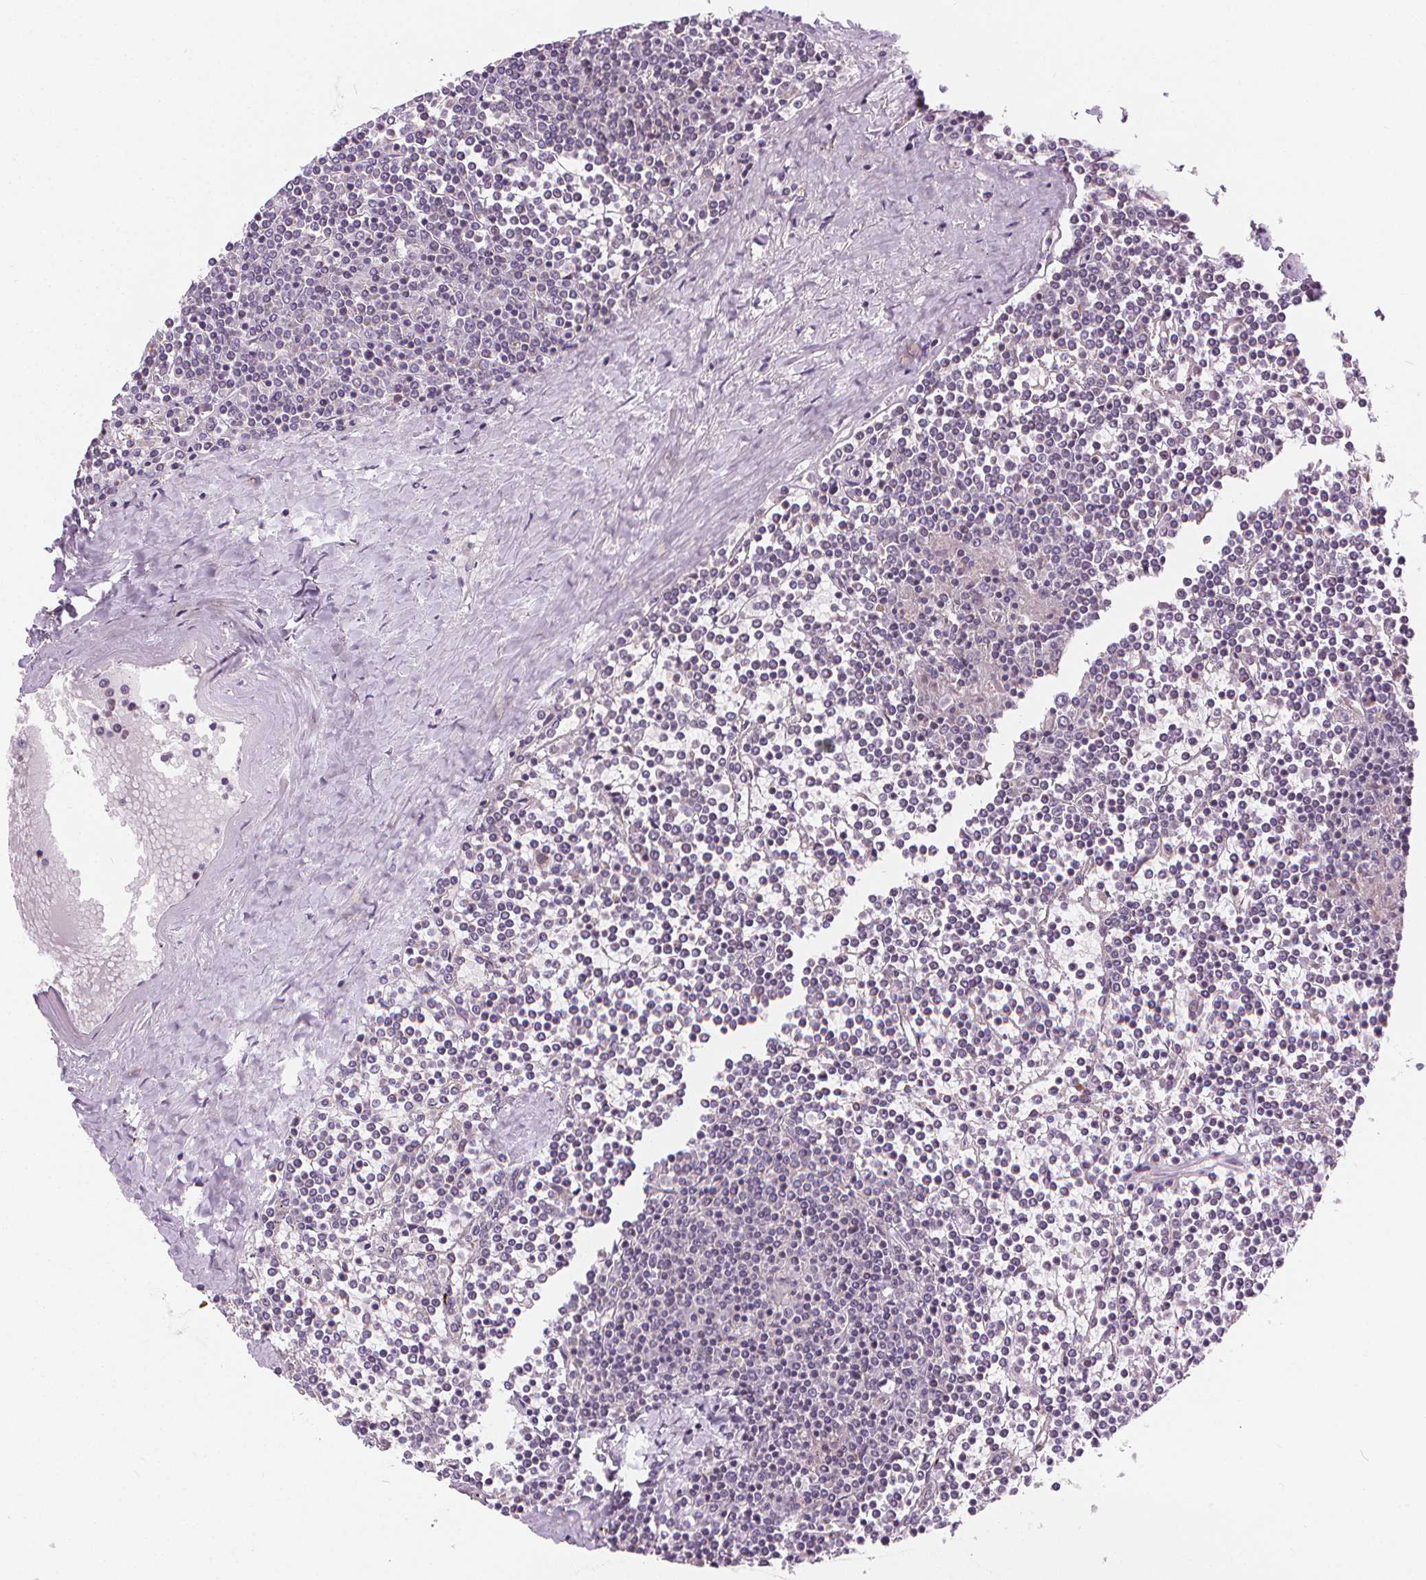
{"staining": {"intensity": "negative", "quantity": "none", "location": "none"}, "tissue": "lymphoma", "cell_type": "Tumor cells", "image_type": "cancer", "snomed": [{"axis": "morphology", "description": "Malignant lymphoma, non-Hodgkin's type, Low grade"}, {"axis": "topography", "description": "Spleen"}], "caption": "Immunohistochemistry image of lymphoma stained for a protein (brown), which demonstrates no staining in tumor cells.", "gene": "RAB20", "patient": {"sex": "female", "age": 19}}